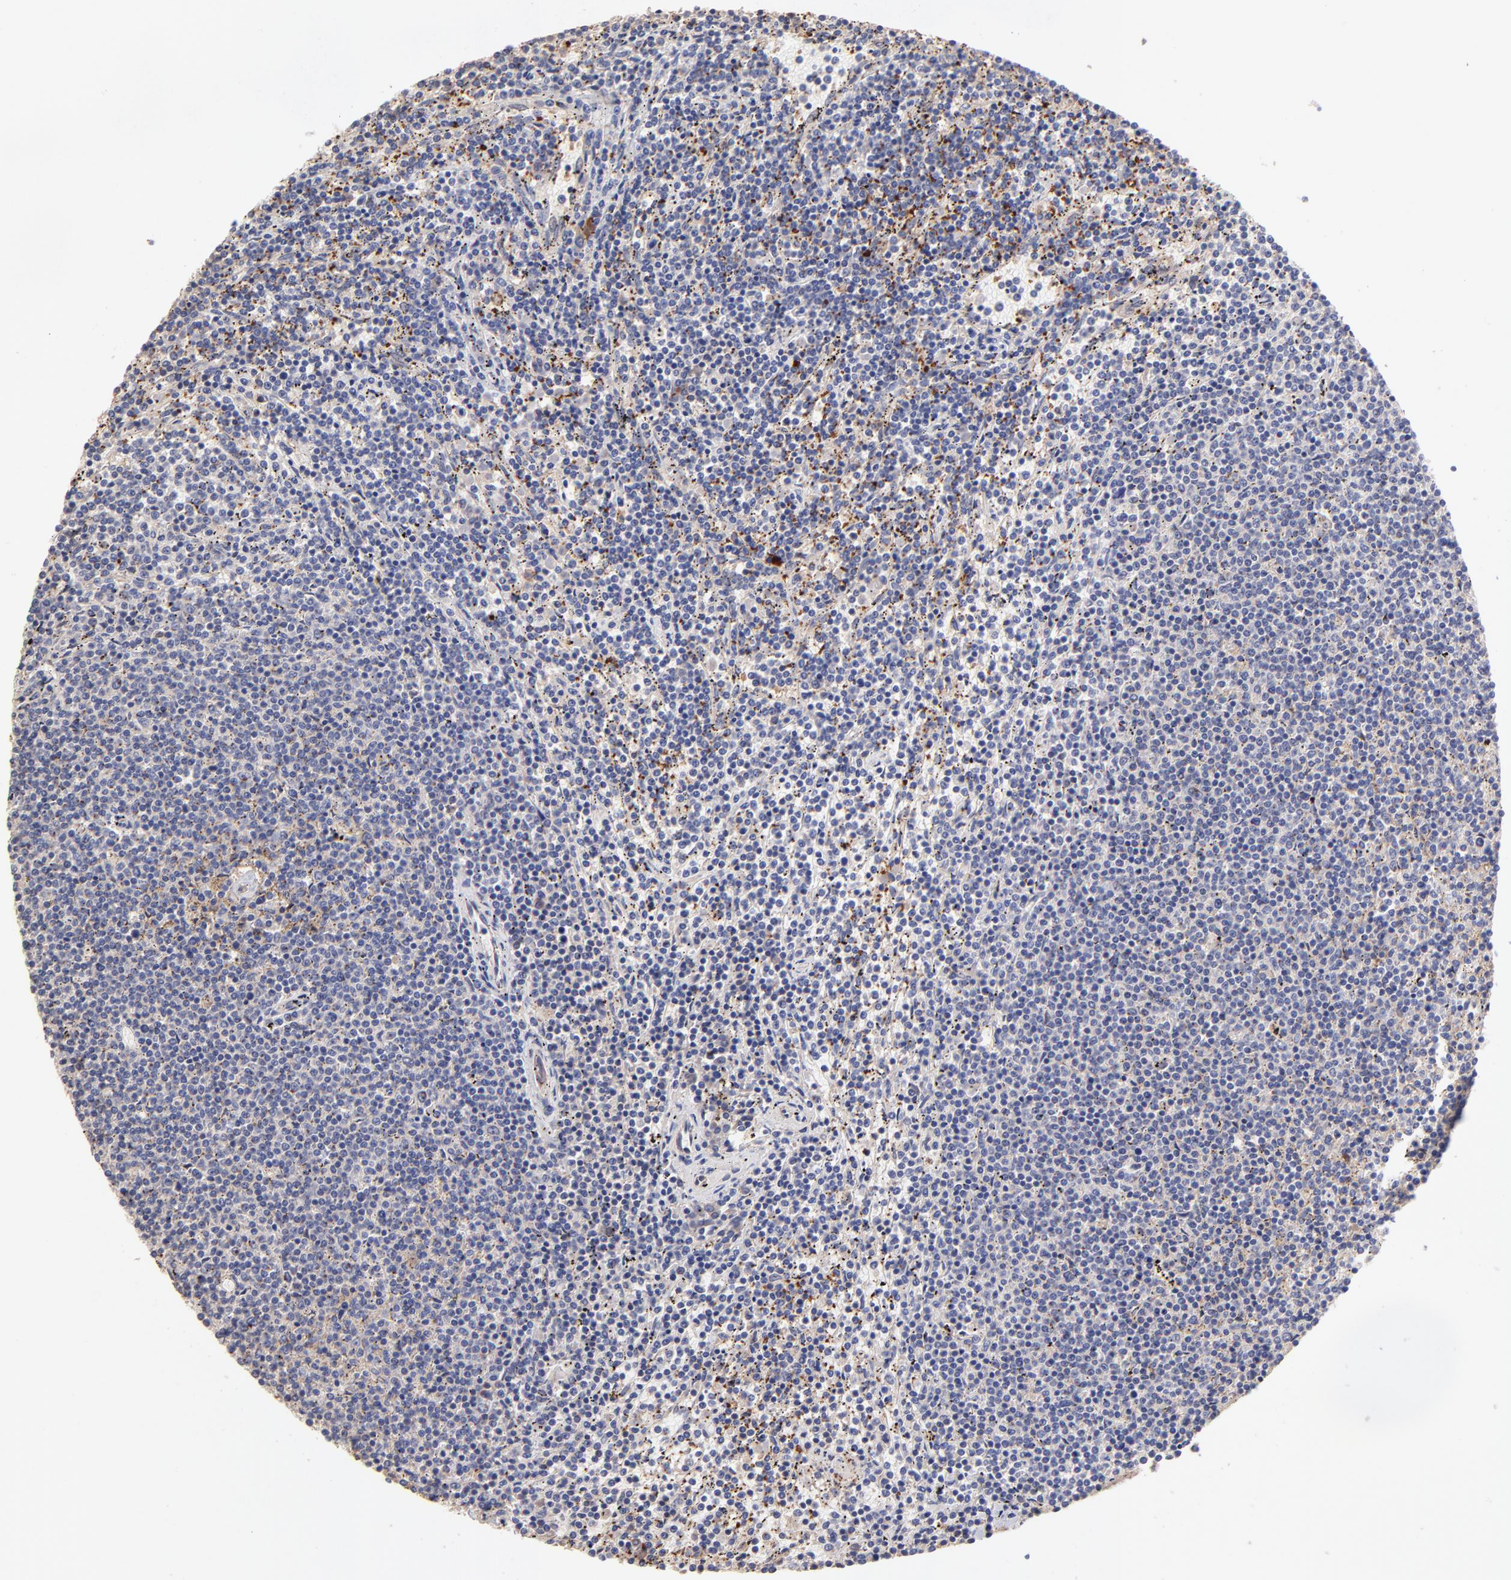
{"staining": {"intensity": "negative", "quantity": "none", "location": "none"}, "tissue": "lymphoma", "cell_type": "Tumor cells", "image_type": "cancer", "snomed": [{"axis": "morphology", "description": "Malignant lymphoma, non-Hodgkin's type, Low grade"}, {"axis": "topography", "description": "Spleen"}], "caption": "Immunohistochemical staining of human lymphoma reveals no significant staining in tumor cells. Brightfield microscopy of immunohistochemistry stained with DAB (brown) and hematoxylin (blue), captured at high magnification.", "gene": "ASB7", "patient": {"sex": "female", "age": 50}}